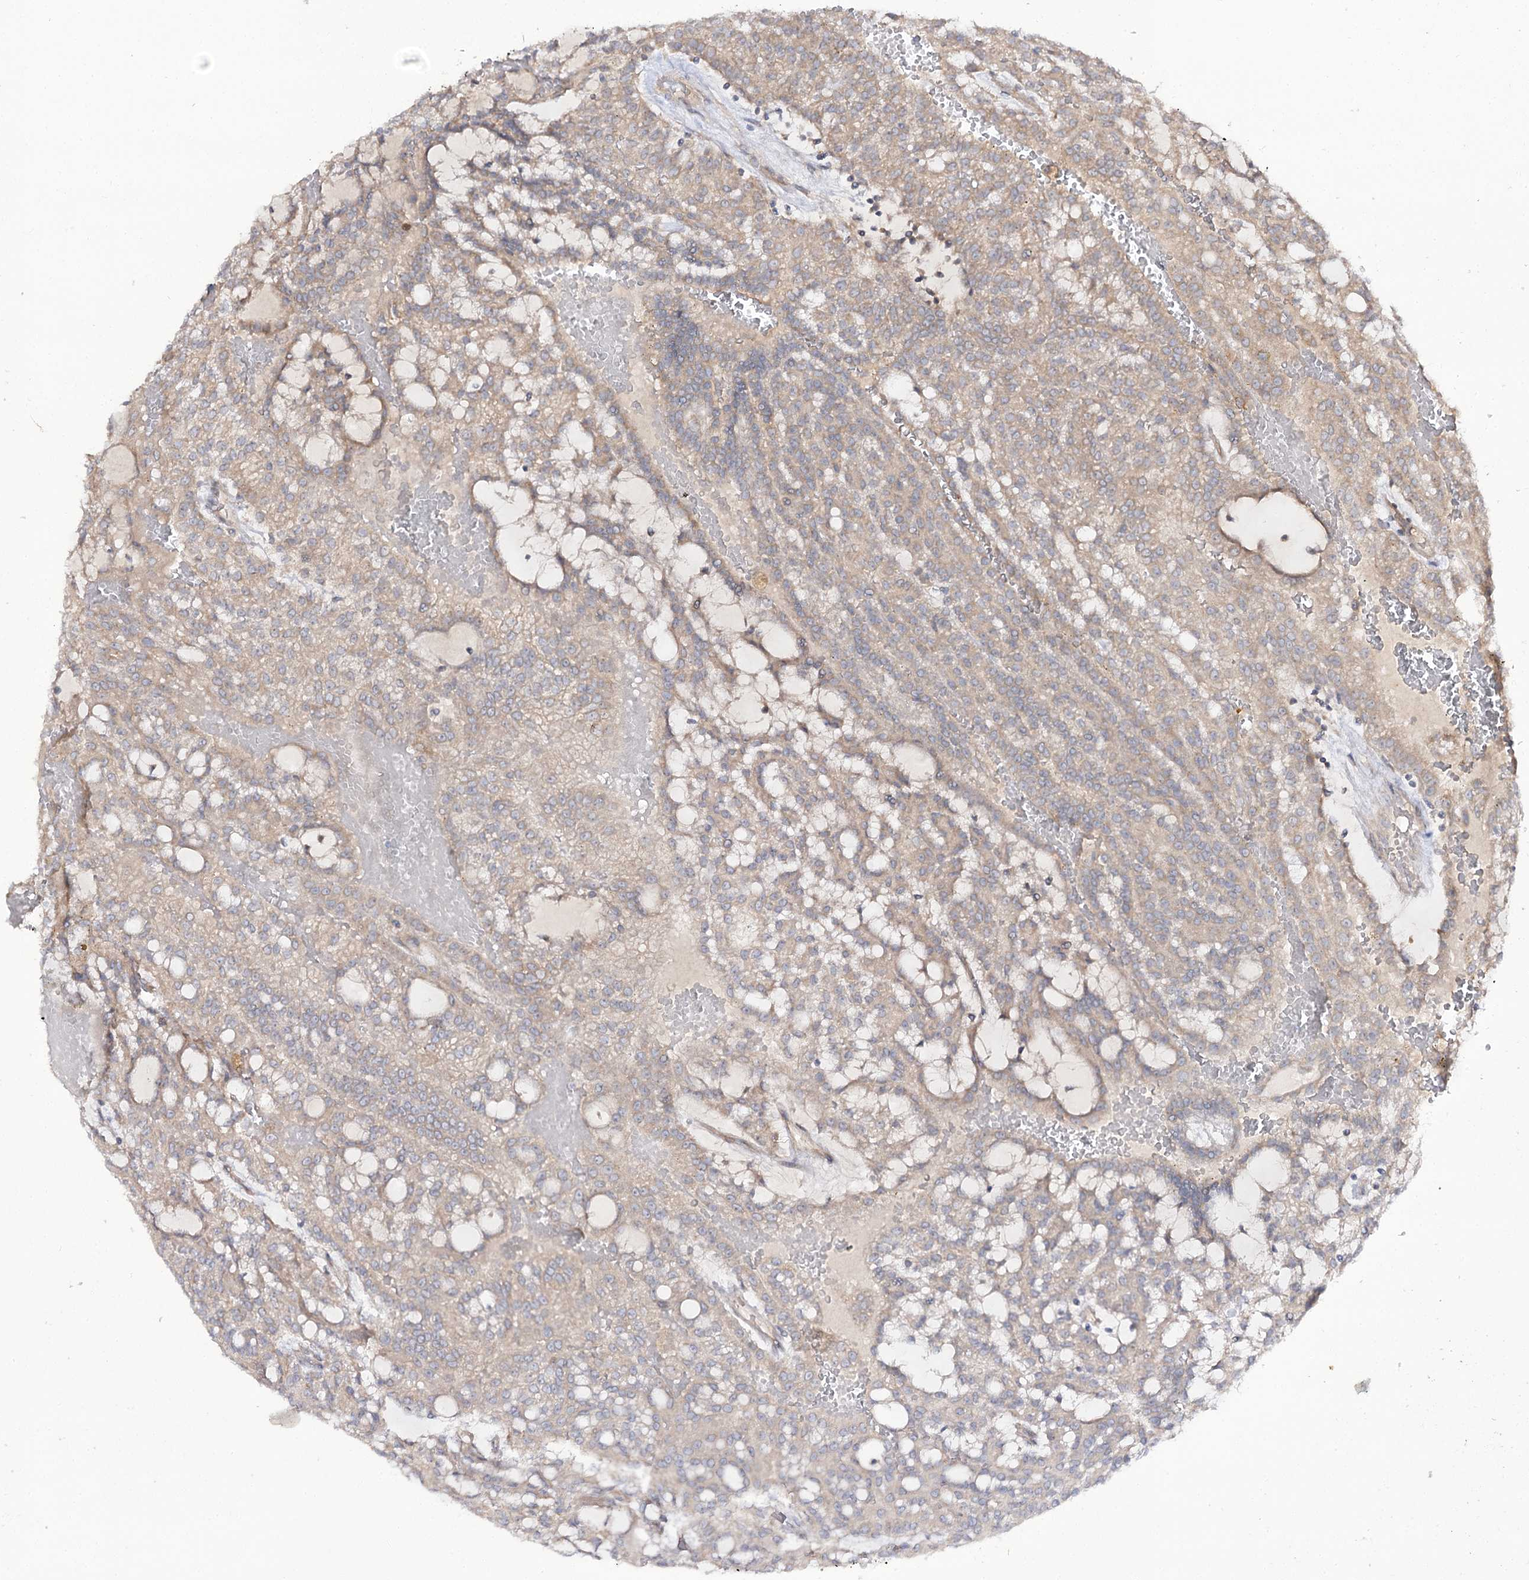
{"staining": {"intensity": "moderate", "quantity": "25%-75%", "location": "cytoplasmic/membranous"}, "tissue": "renal cancer", "cell_type": "Tumor cells", "image_type": "cancer", "snomed": [{"axis": "morphology", "description": "Adenocarcinoma, NOS"}, {"axis": "topography", "description": "Kidney"}], "caption": "Brown immunohistochemical staining in human adenocarcinoma (renal) demonstrates moderate cytoplasmic/membranous staining in approximately 25%-75% of tumor cells.", "gene": "C11orf80", "patient": {"sex": "male", "age": 63}}